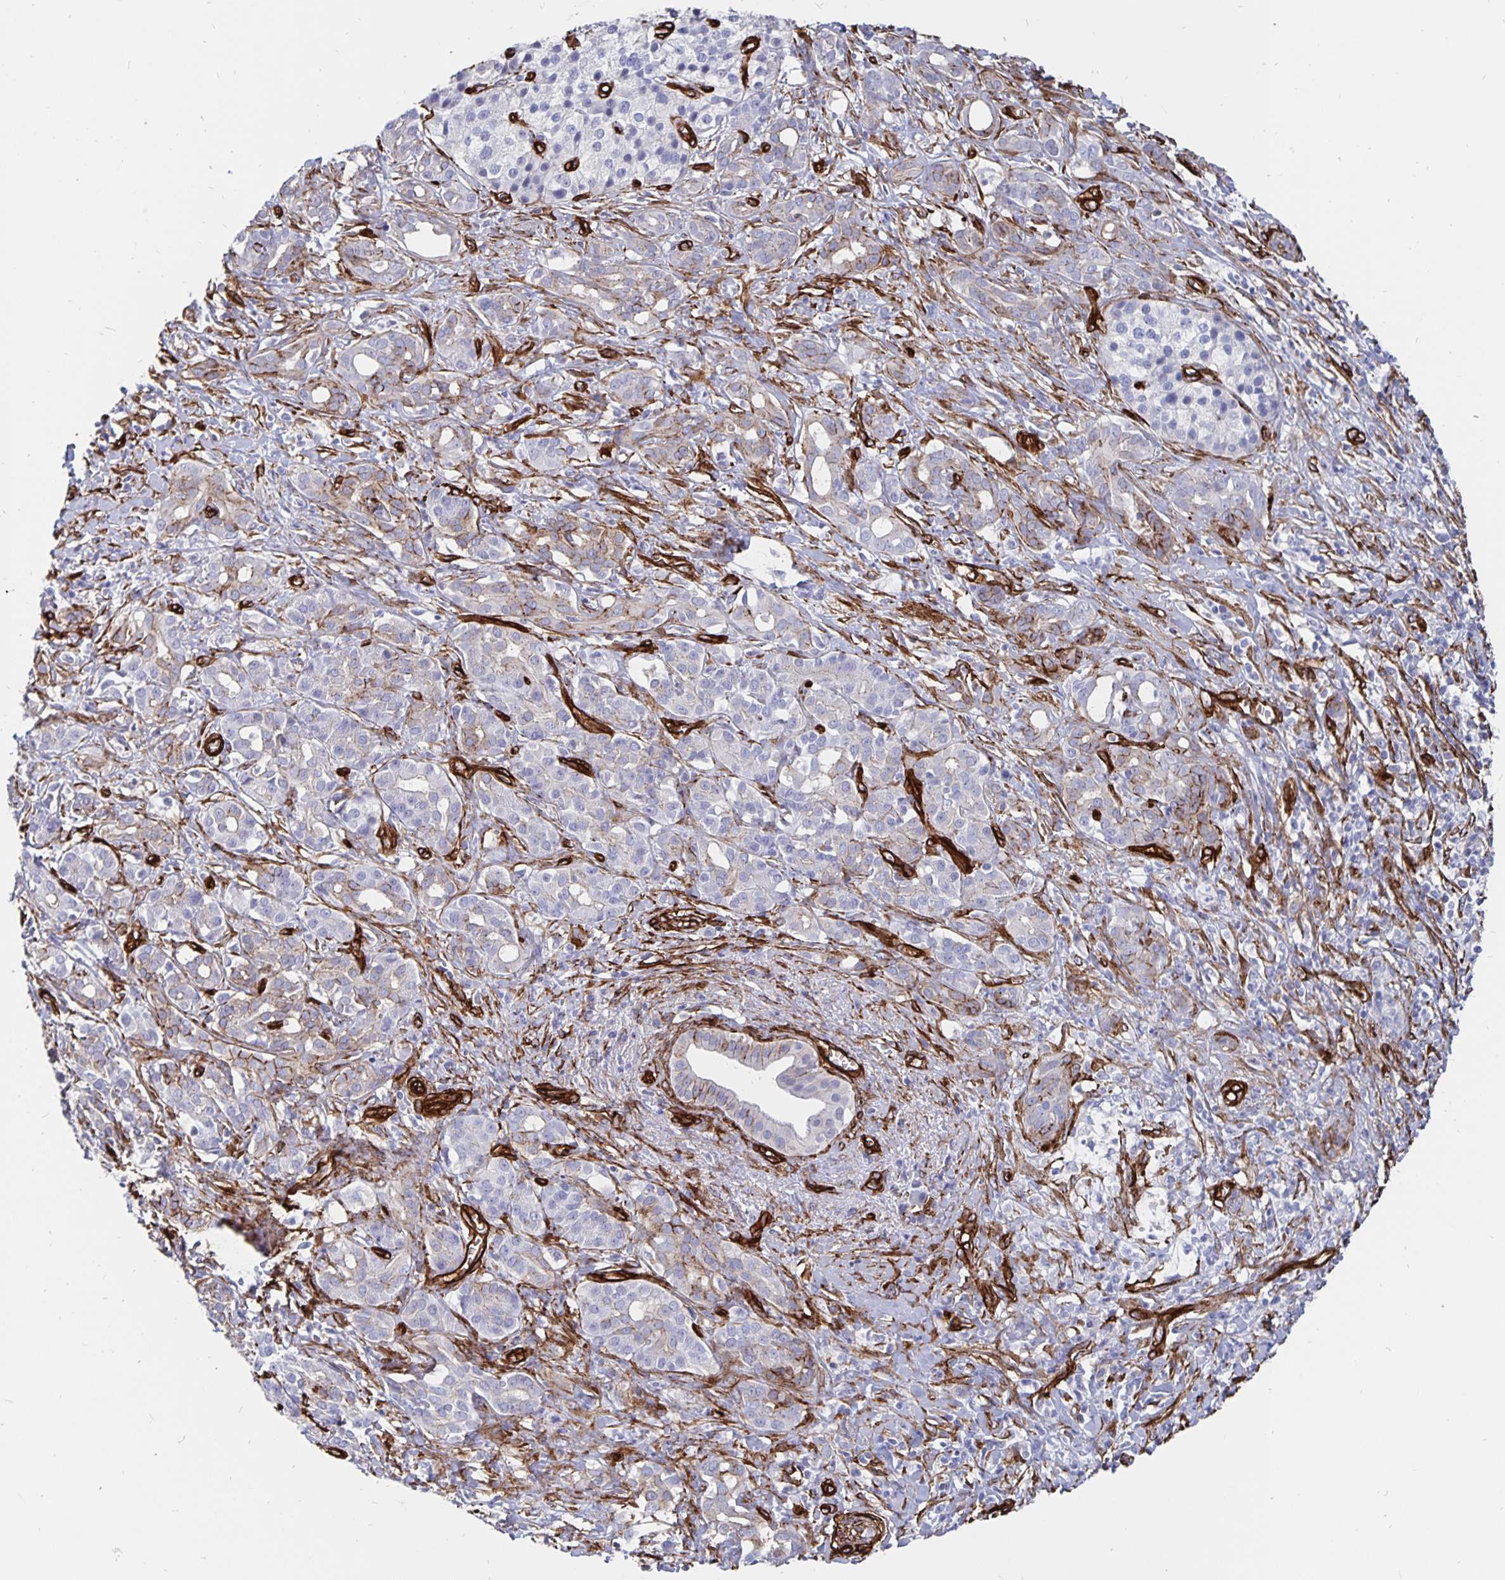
{"staining": {"intensity": "moderate", "quantity": "<25%", "location": "cytoplasmic/membranous"}, "tissue": "pancreatic cancer", "cell_type": "Tumor cells", "image_type": "cancer", "snomed": [{"axis": "morphology", "description": "Adenocarcinoma, NOS"}, {"axis": "topography", "description": "Pancreas"}], "caption": "Protein expression analysis of human adenocarcinoma (pancreatic) reveals moderate cytoplasmic/membranous expression in about <25% of tumor cells.", "gene": "DCHS2", "patient": {"sex": "male", "age": 61}}